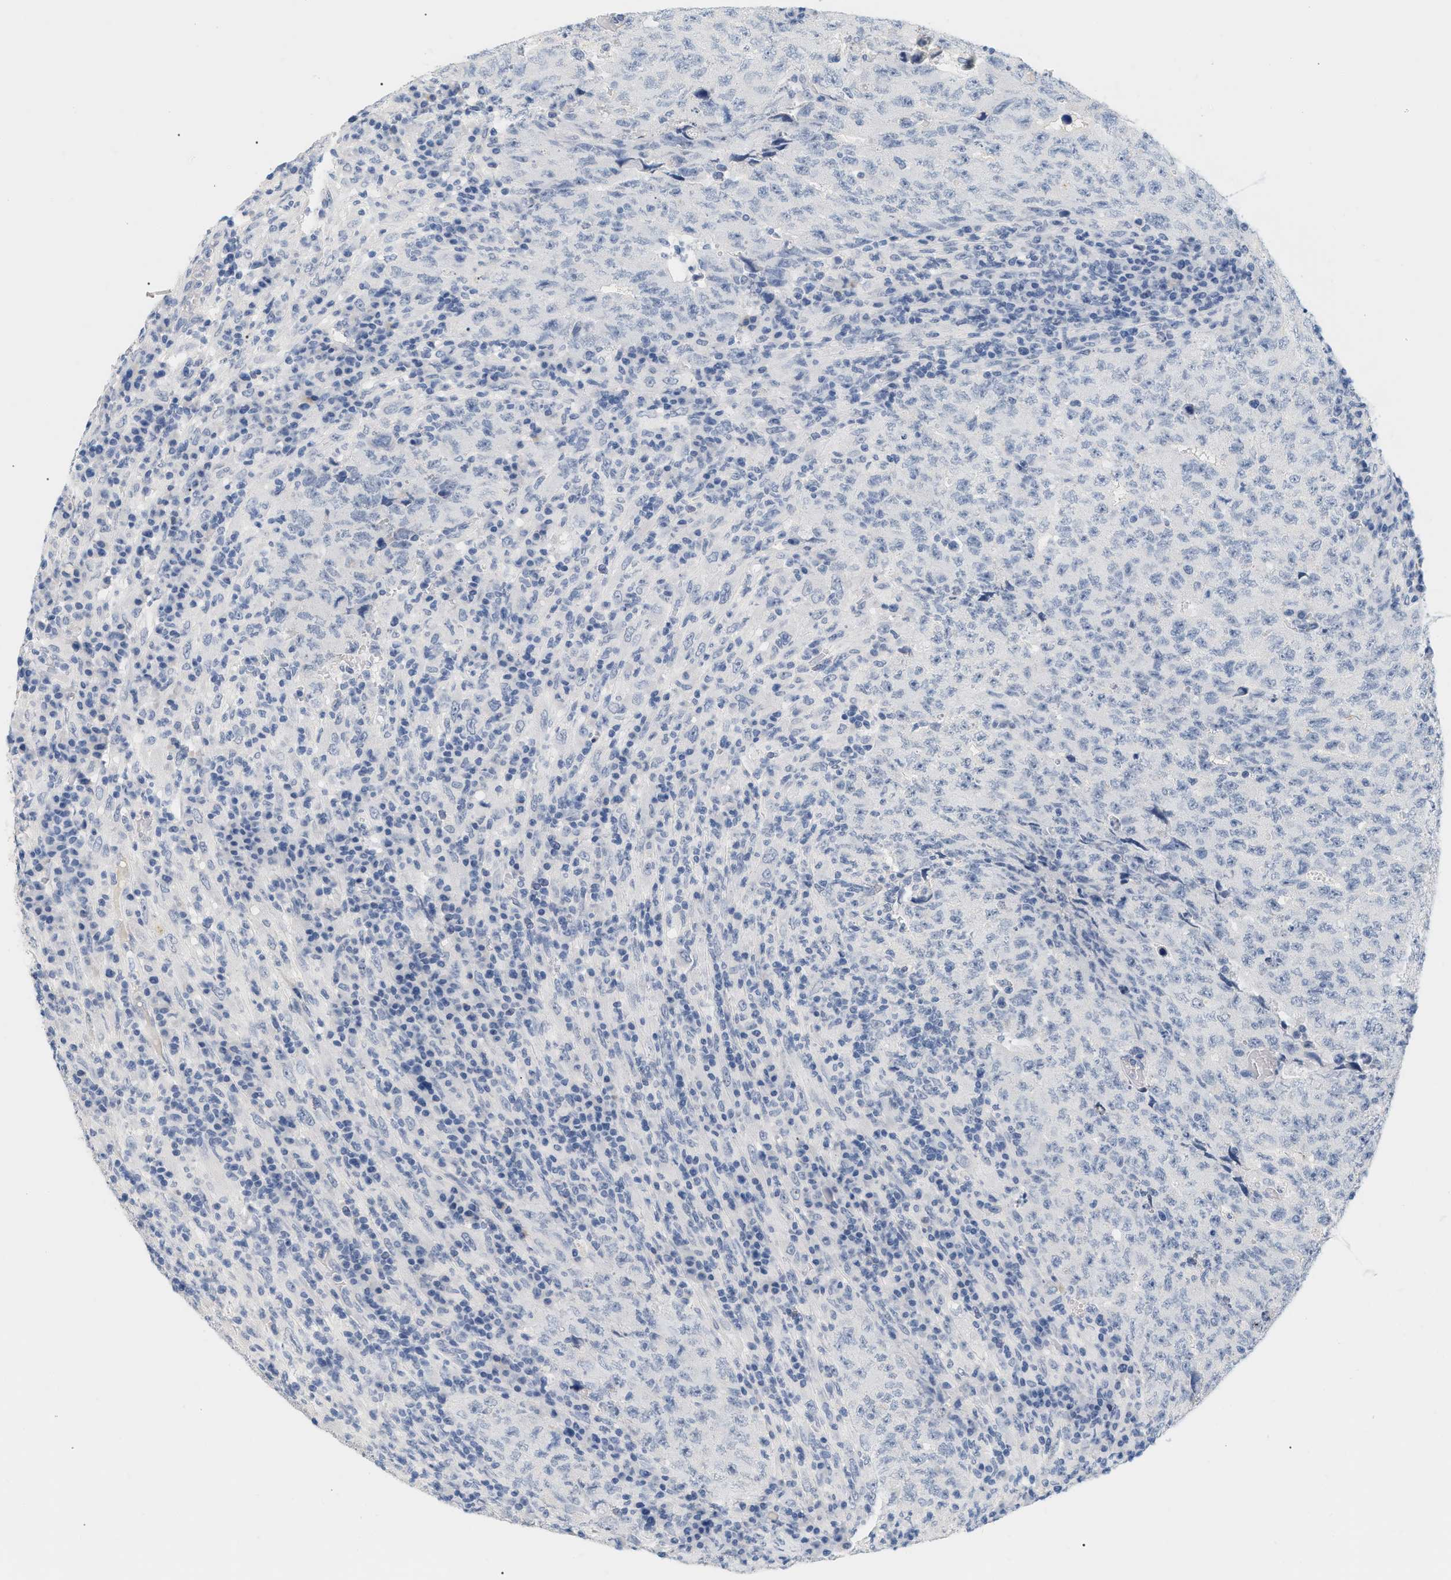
{"staining": {"intensity": "negative", "quantity": "none", "location": "none"}, "tissue": "testis cancer", "cell_type": "Tumor cells", "image_type": "cancer", "snomed": [{"axis": "morphology", "description": "Necrosis, NOS"}, {"axis": "morphology", "description": "Carcinoma, Embryonal, NOS"}, {"axis": "topography", "description": "Testis"}], "caption": "The immunohistochemistry photomicrograph has no significant expression in tumor cells of testis cancer (embryonal carcinoma) tissue. Brightfield microscopy of IHC stained with DAB (brown) and hematoxylin (blue), captured at high magnification.", "gene": "CFH", "patient": {"sex": "male", "age": 19}}